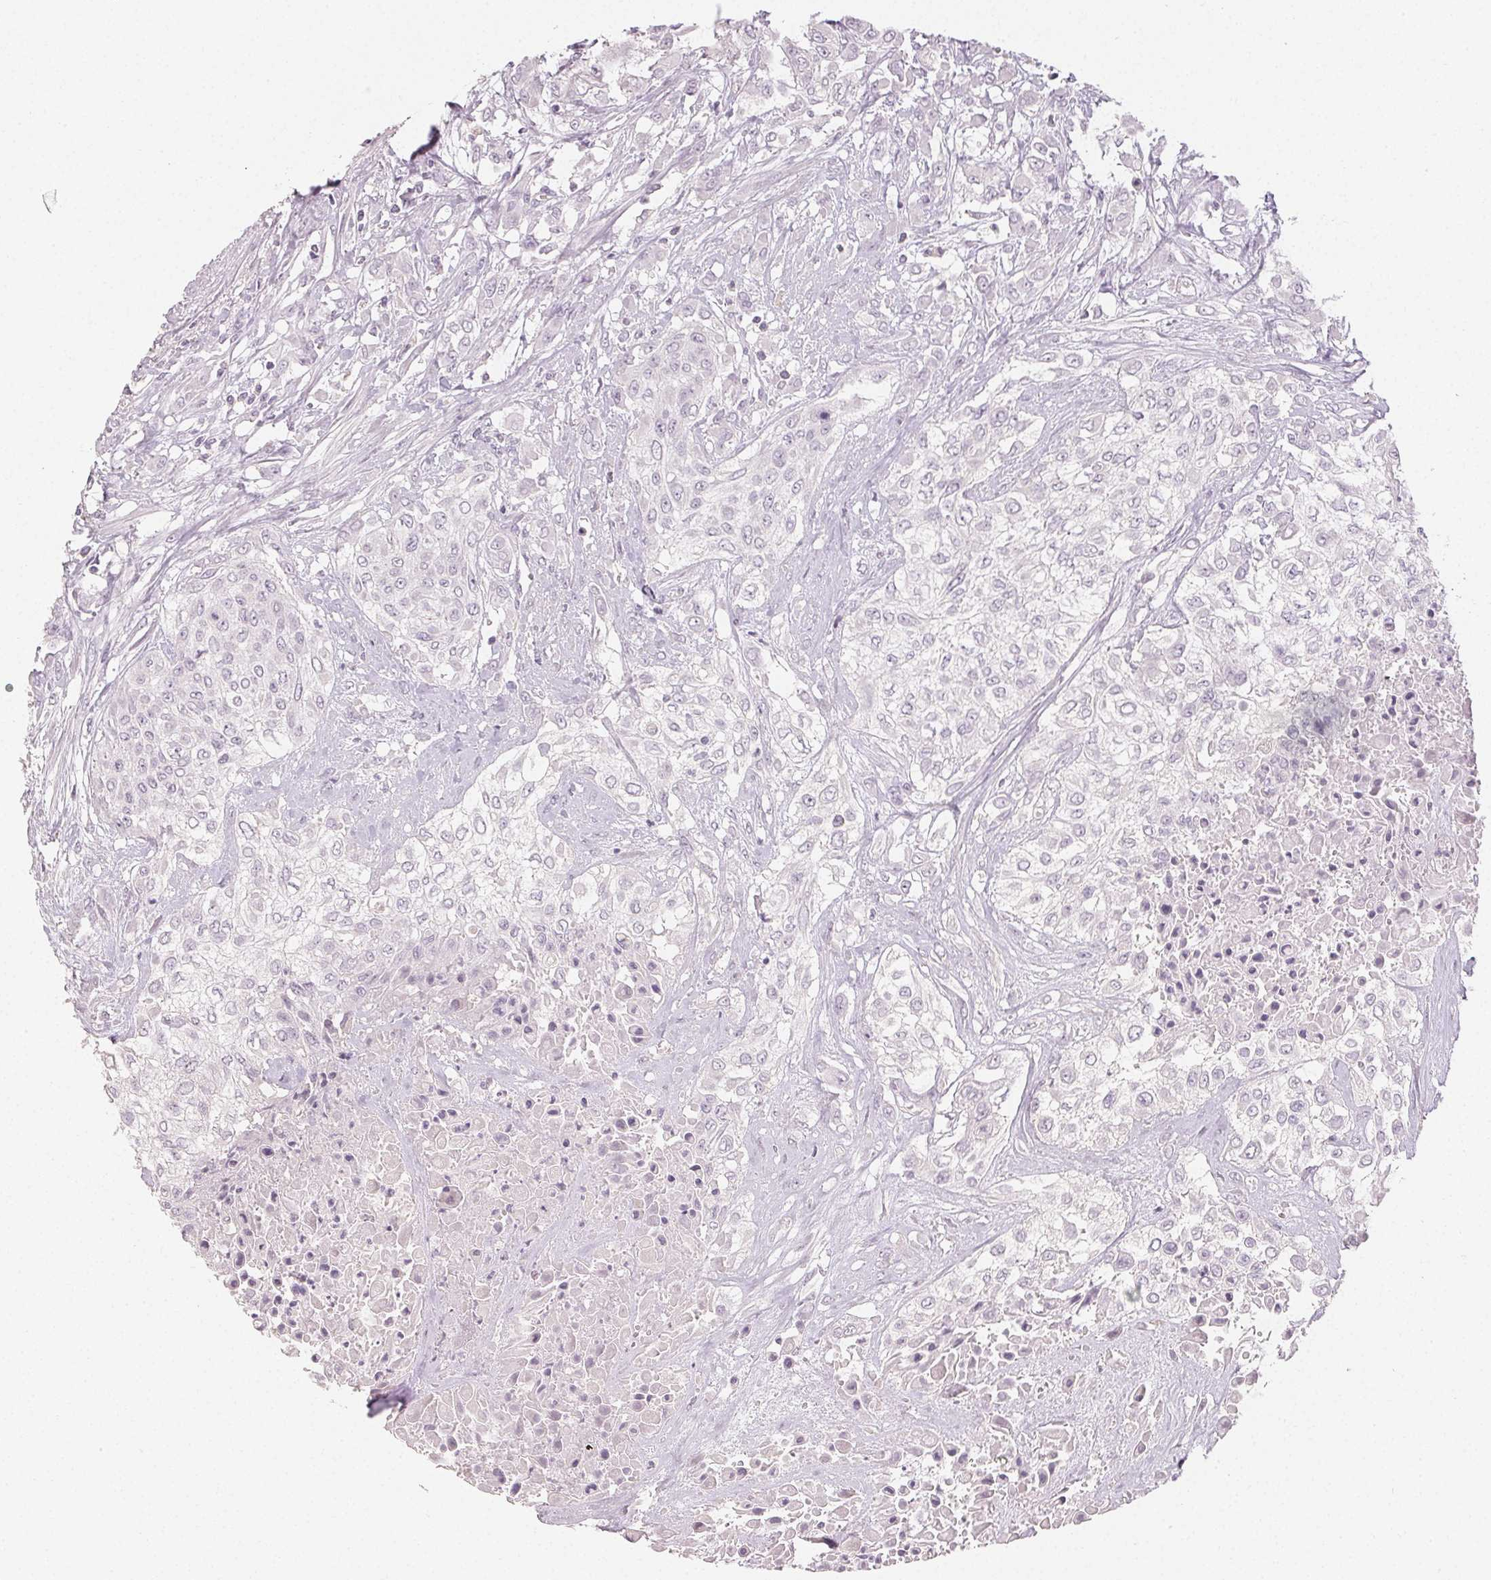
{"staining": {"intensity": "negative", "quantity": "none", "location": "none"}, "tissue": "urothelial cancer", "cell_type": "Tumor cells", "image_type": "cancer", "snomed": [{"axis": "morphology", "description": "Urothelial carcinoma, High grade"}, {"axis": "topography", "description": "Urinary bladder"}], "caption": "This histopathology image is of urothelial carcinoma (high-grade) stained with immunohistochemistry to label a protein in brown with the nuclei are counter-stained blue. There is no staining in tumor cells. Brightfield microscopy of immunohistochemistry stained with DAB (3,3'-diaminobenzidine) (brown) and hematoxylin (blue), captured at high magnification.", "gene": "LVRN", "patient": {"sex": "male", "age": 57}}